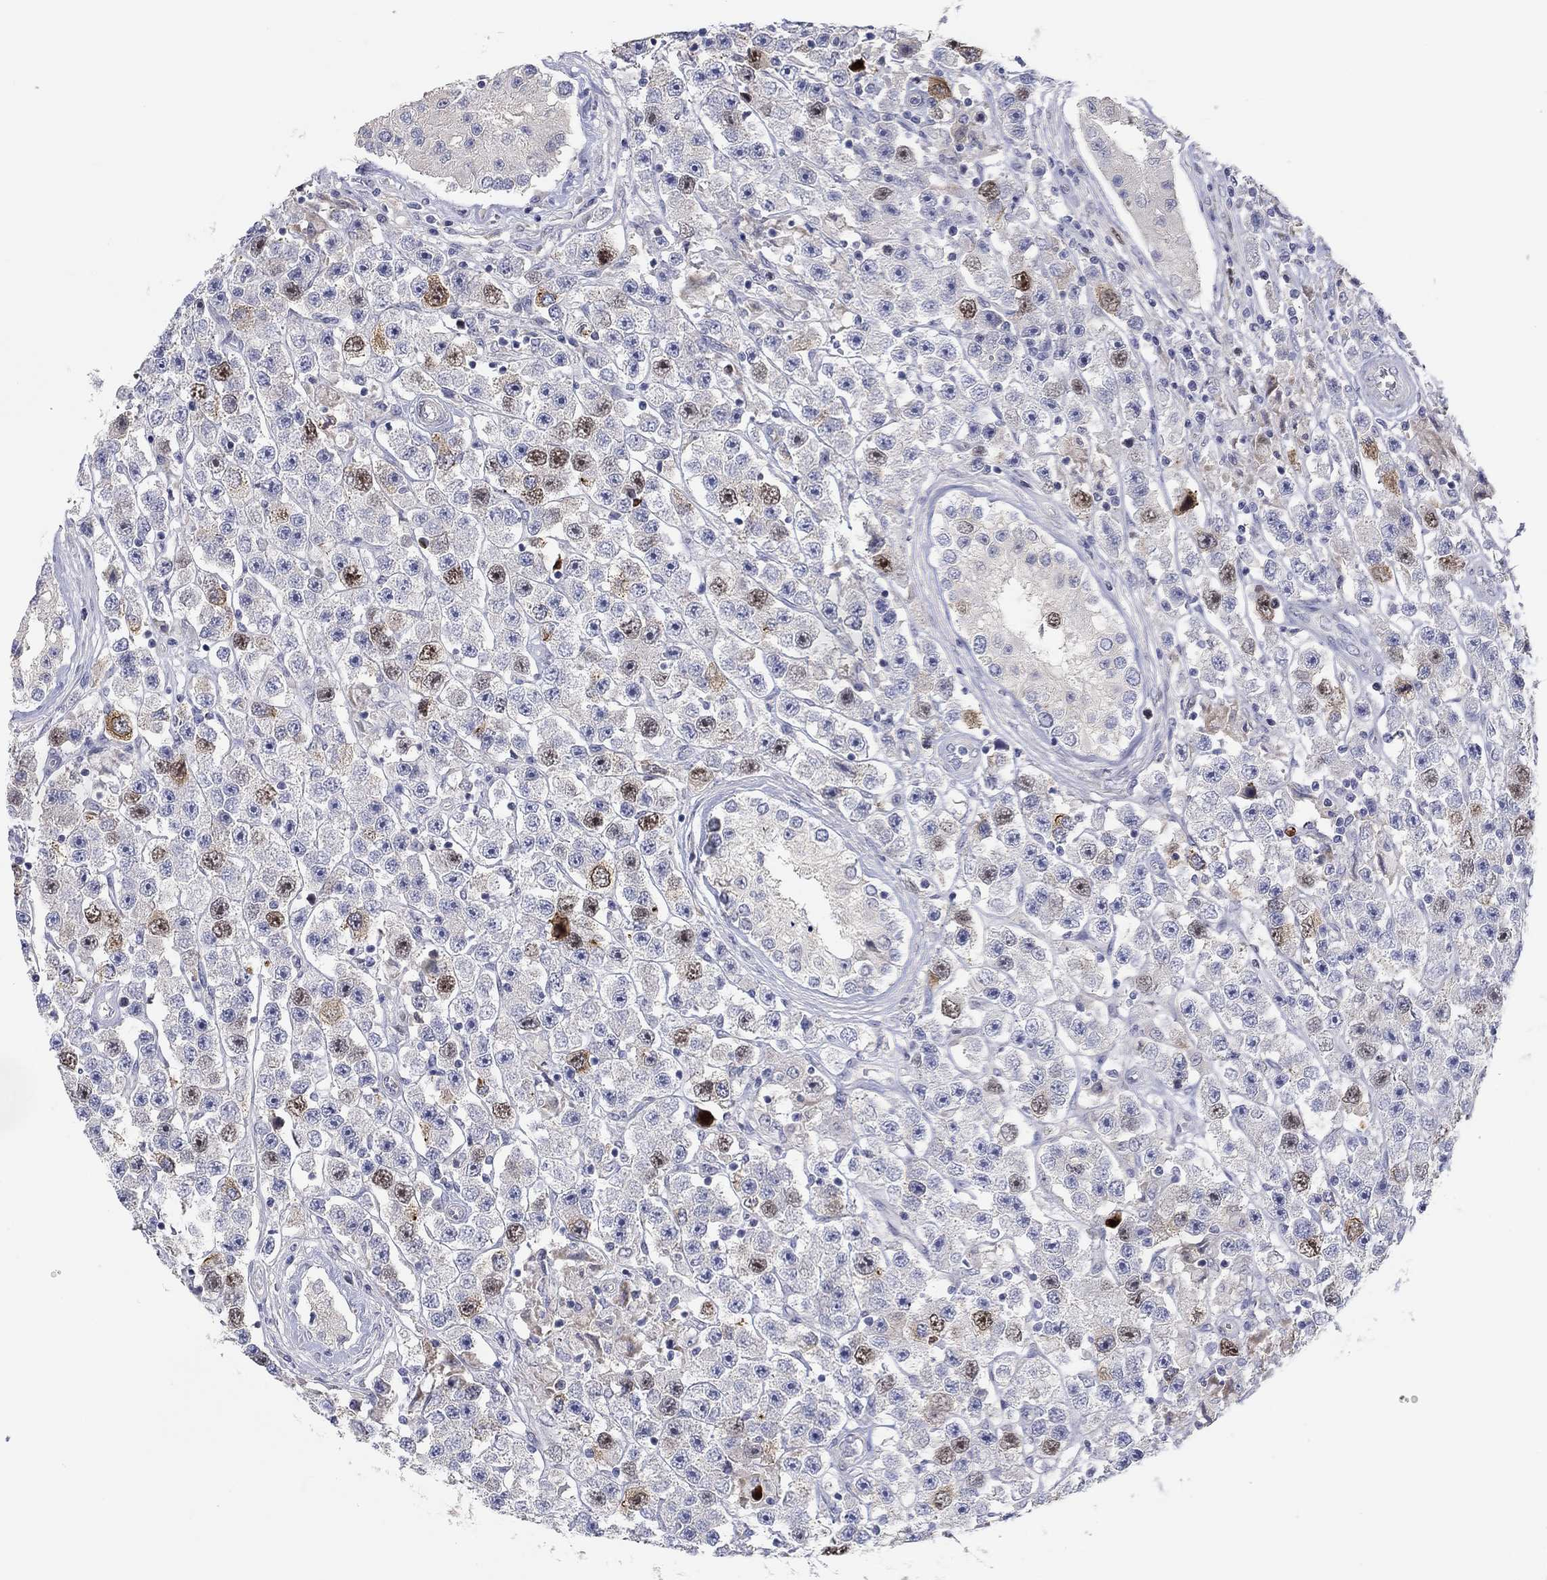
{"staining": {"intensity": "strong", "quantity": "<25%", "location": "nuclear"}, "tissue": "testis cancer", "cell_type": "Tumor cells", "image_type": "cancer", "snomed": [{"axis": "morphology", "description": "Seminoma, NOS"}, {"axis": "topography", "description": "Testis"}], "caption": "DAB immunohistochemical staining of human testis seminoma shows strong nuclear protein expression in about <25% of tumor cells. Using DAB (brown) and hematoxylin (blue) stains, captured at high magnification using brightfield microscopy.", "gene": "PRC1", "patient": {"sex": "male", "age": 45}}